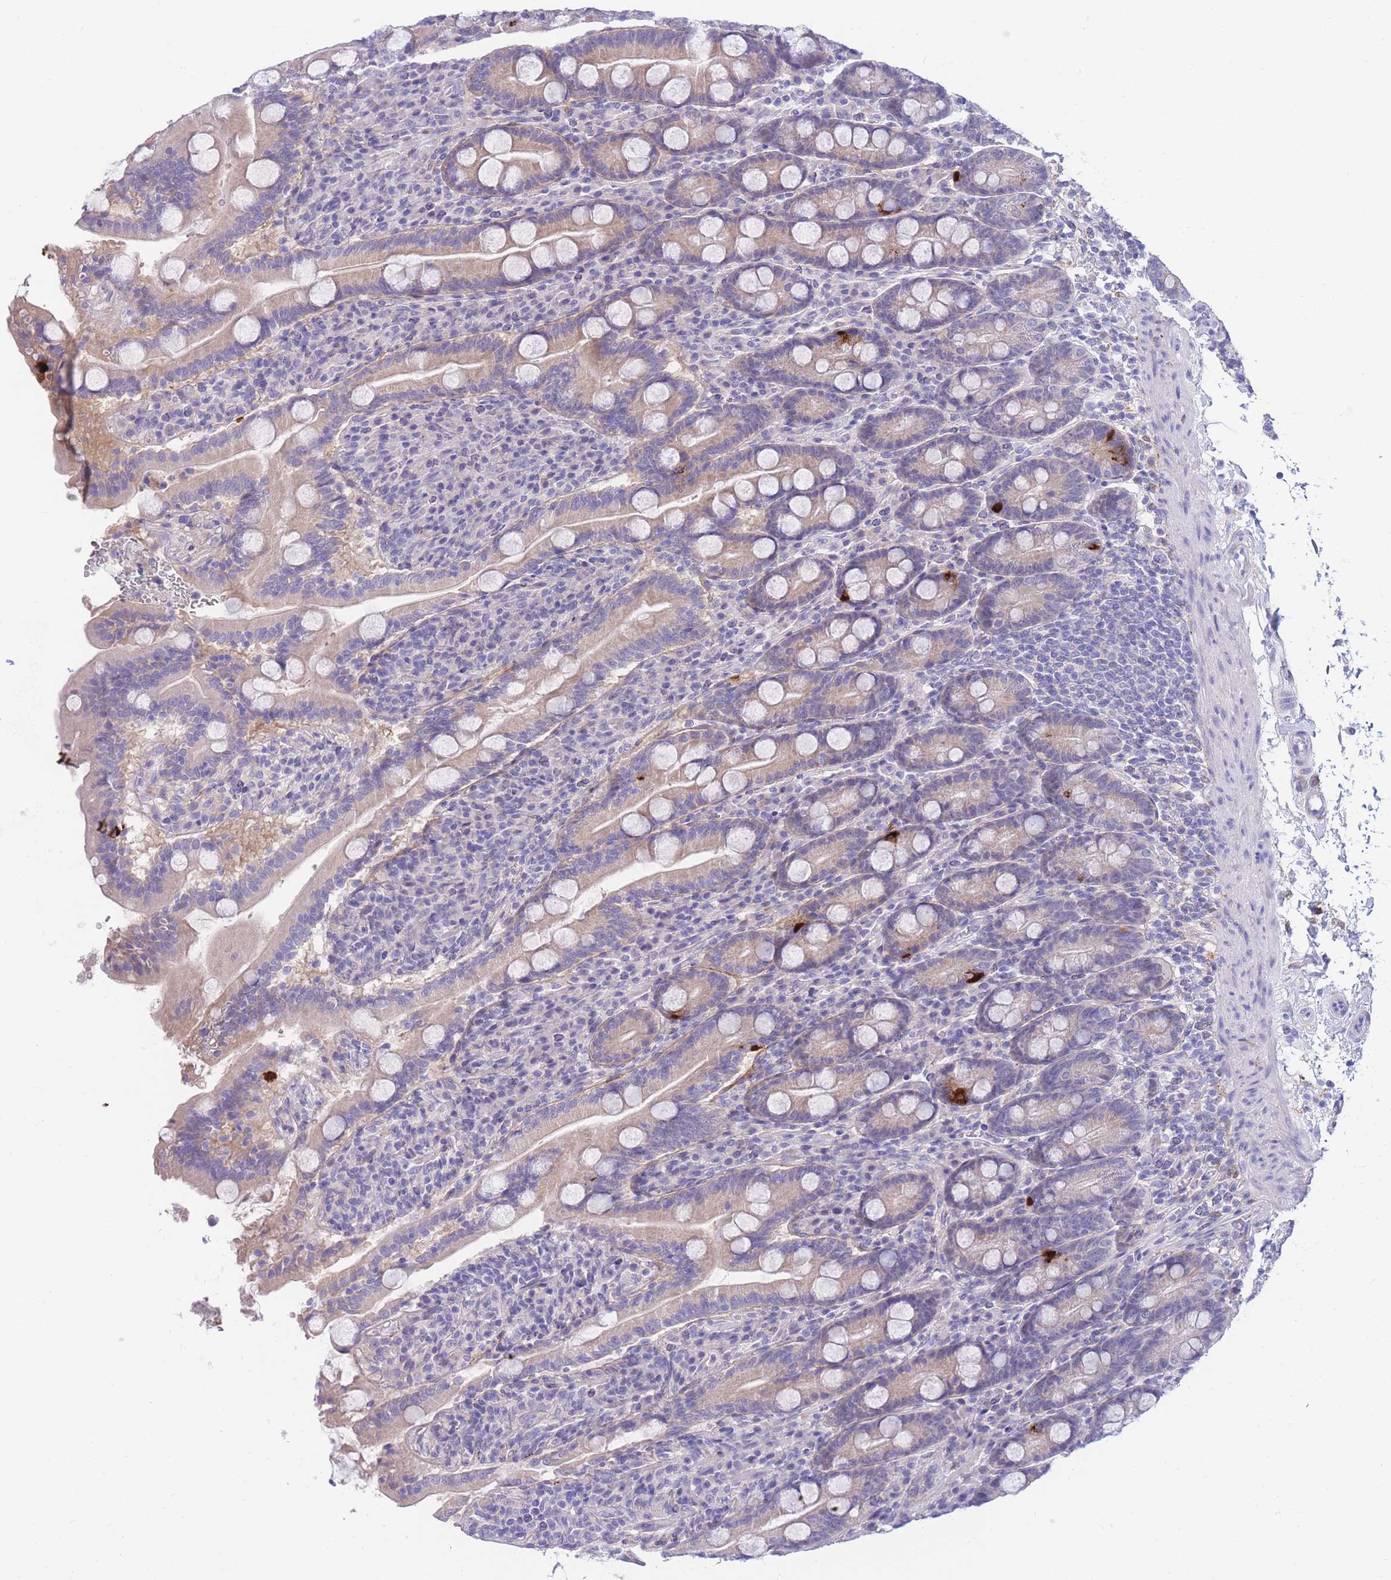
{"staining": {"intensity": "strong", "quantity": "<25%", "location": "cytoplasmic/membranous"}, "tissue": "duodenum", "cell_type": "Glandular cells", "image_type": "normal", "snomed": [{"axis": "morphology", "description": "Normal tissue, NOS"}, {"axis": "topography", "description": "Duodenum"}], "caption": "Immunohistochemistry (IHC) photomicrograph of normal human duodenum stained for a protein (brown), which demonstrates medium levels of strong cytoplasmic/membranous positivity in approximately <25% of glandular cells.", "gene": "PCDHB3", "patient": {"sex": "male", "age": 35}}